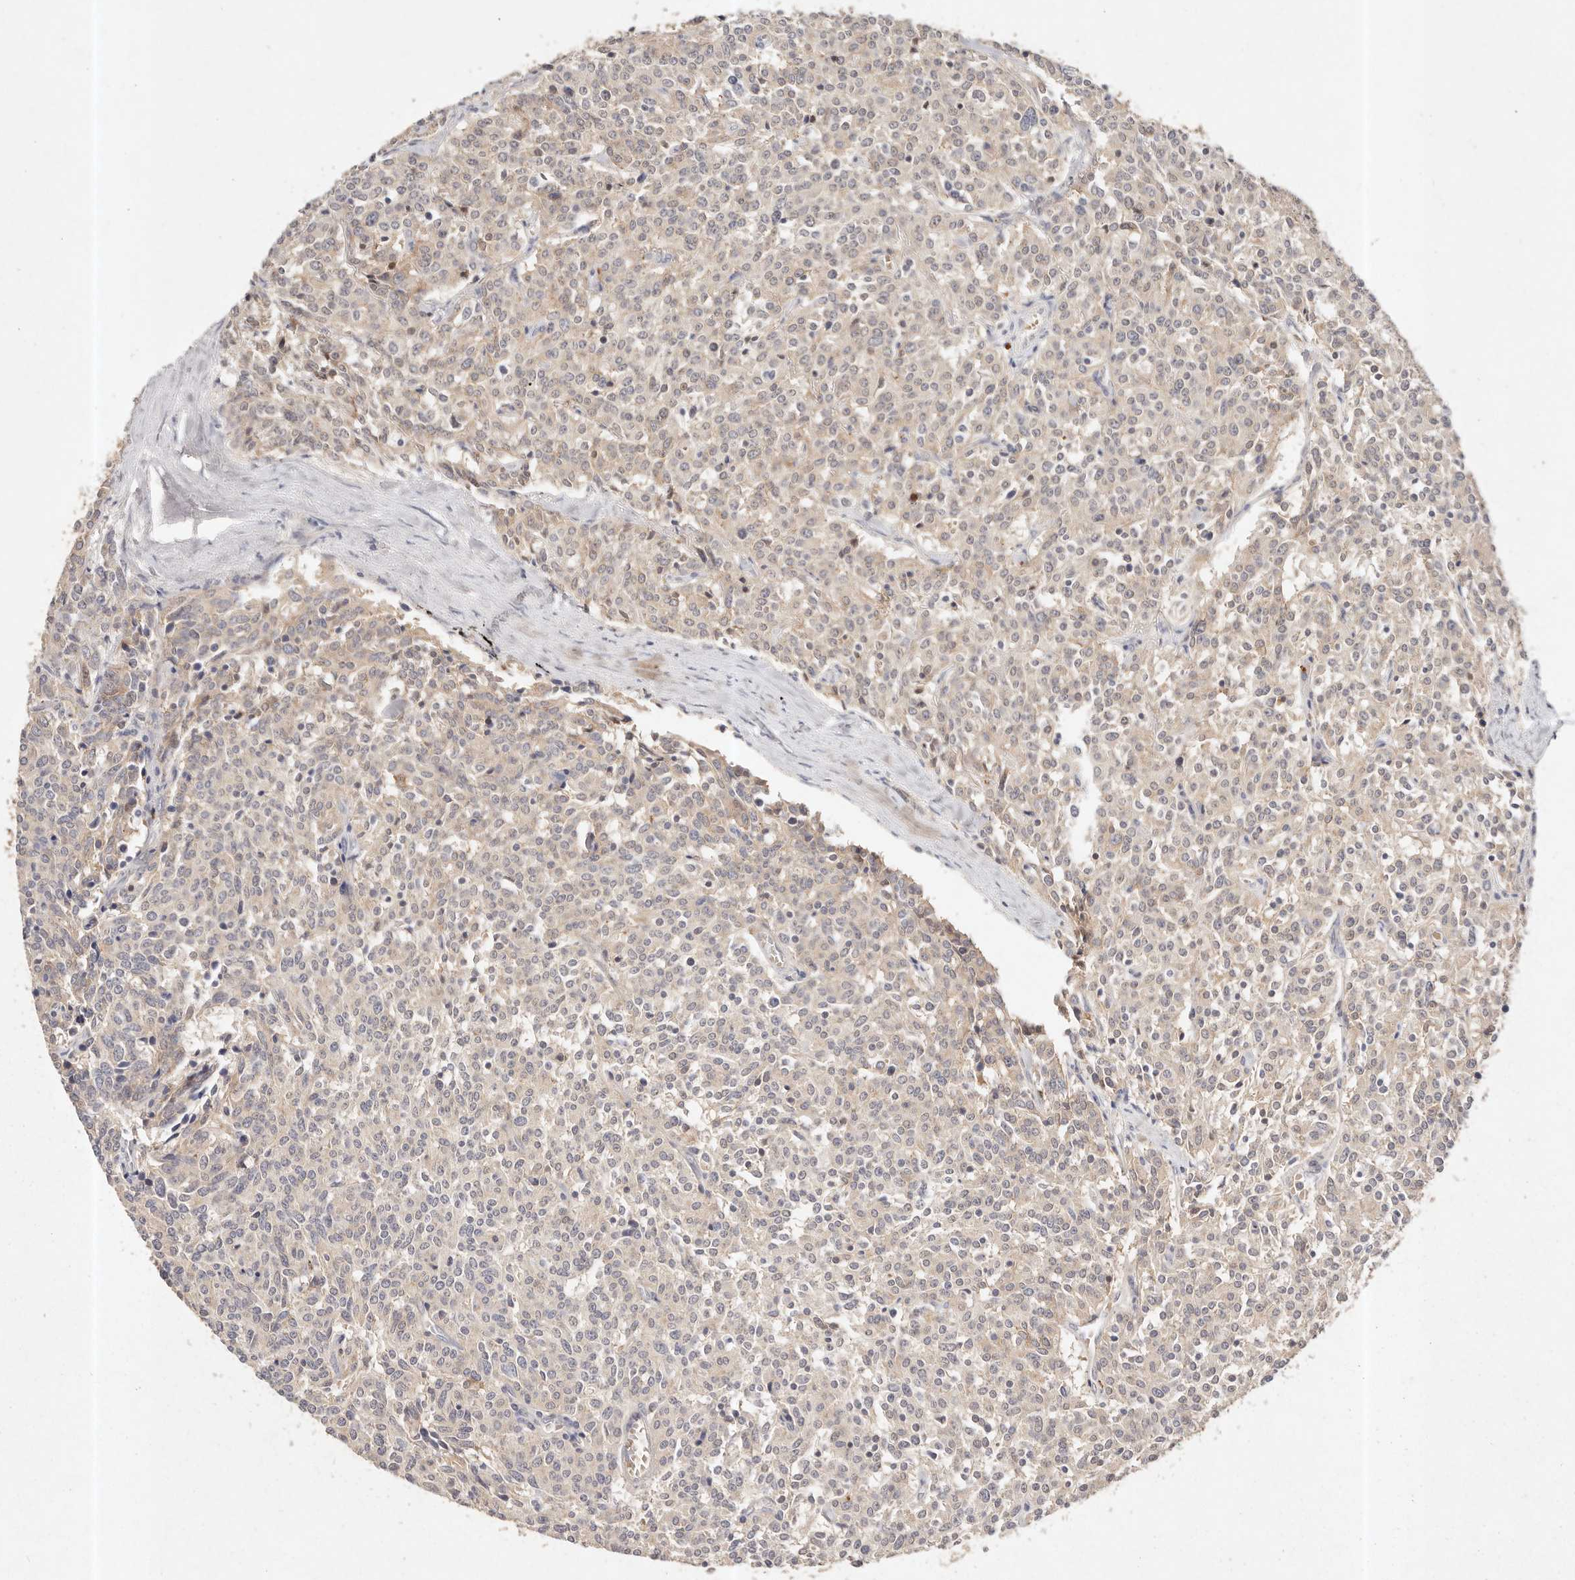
{"staining": {"intensity": "weak", "quantity": "25%-75%", "location": "cytoplasmic/membranous"}, "tissue": "carcinoid", "cell_type": "Tumor cells", "image_type": "cancer", "snomed": [{"axis": "morphology", "description": "Carcinoid, malignant, NOS"}, {"axis": "topography", "description": "Lung"}], "caption": "Protein expression analysis of human malignant carcinoid reveals weak cytoplasmic/membranous positivity in about 25%-75% of tumor cells. (Stains: DAB (3,3'-diaminobenzidine) in brown, nuclei in blue, Microscopy: brightfield microscopy at high magnification).", "gene": "CXADR", "patient": {"sex": "female", "age": 46}}